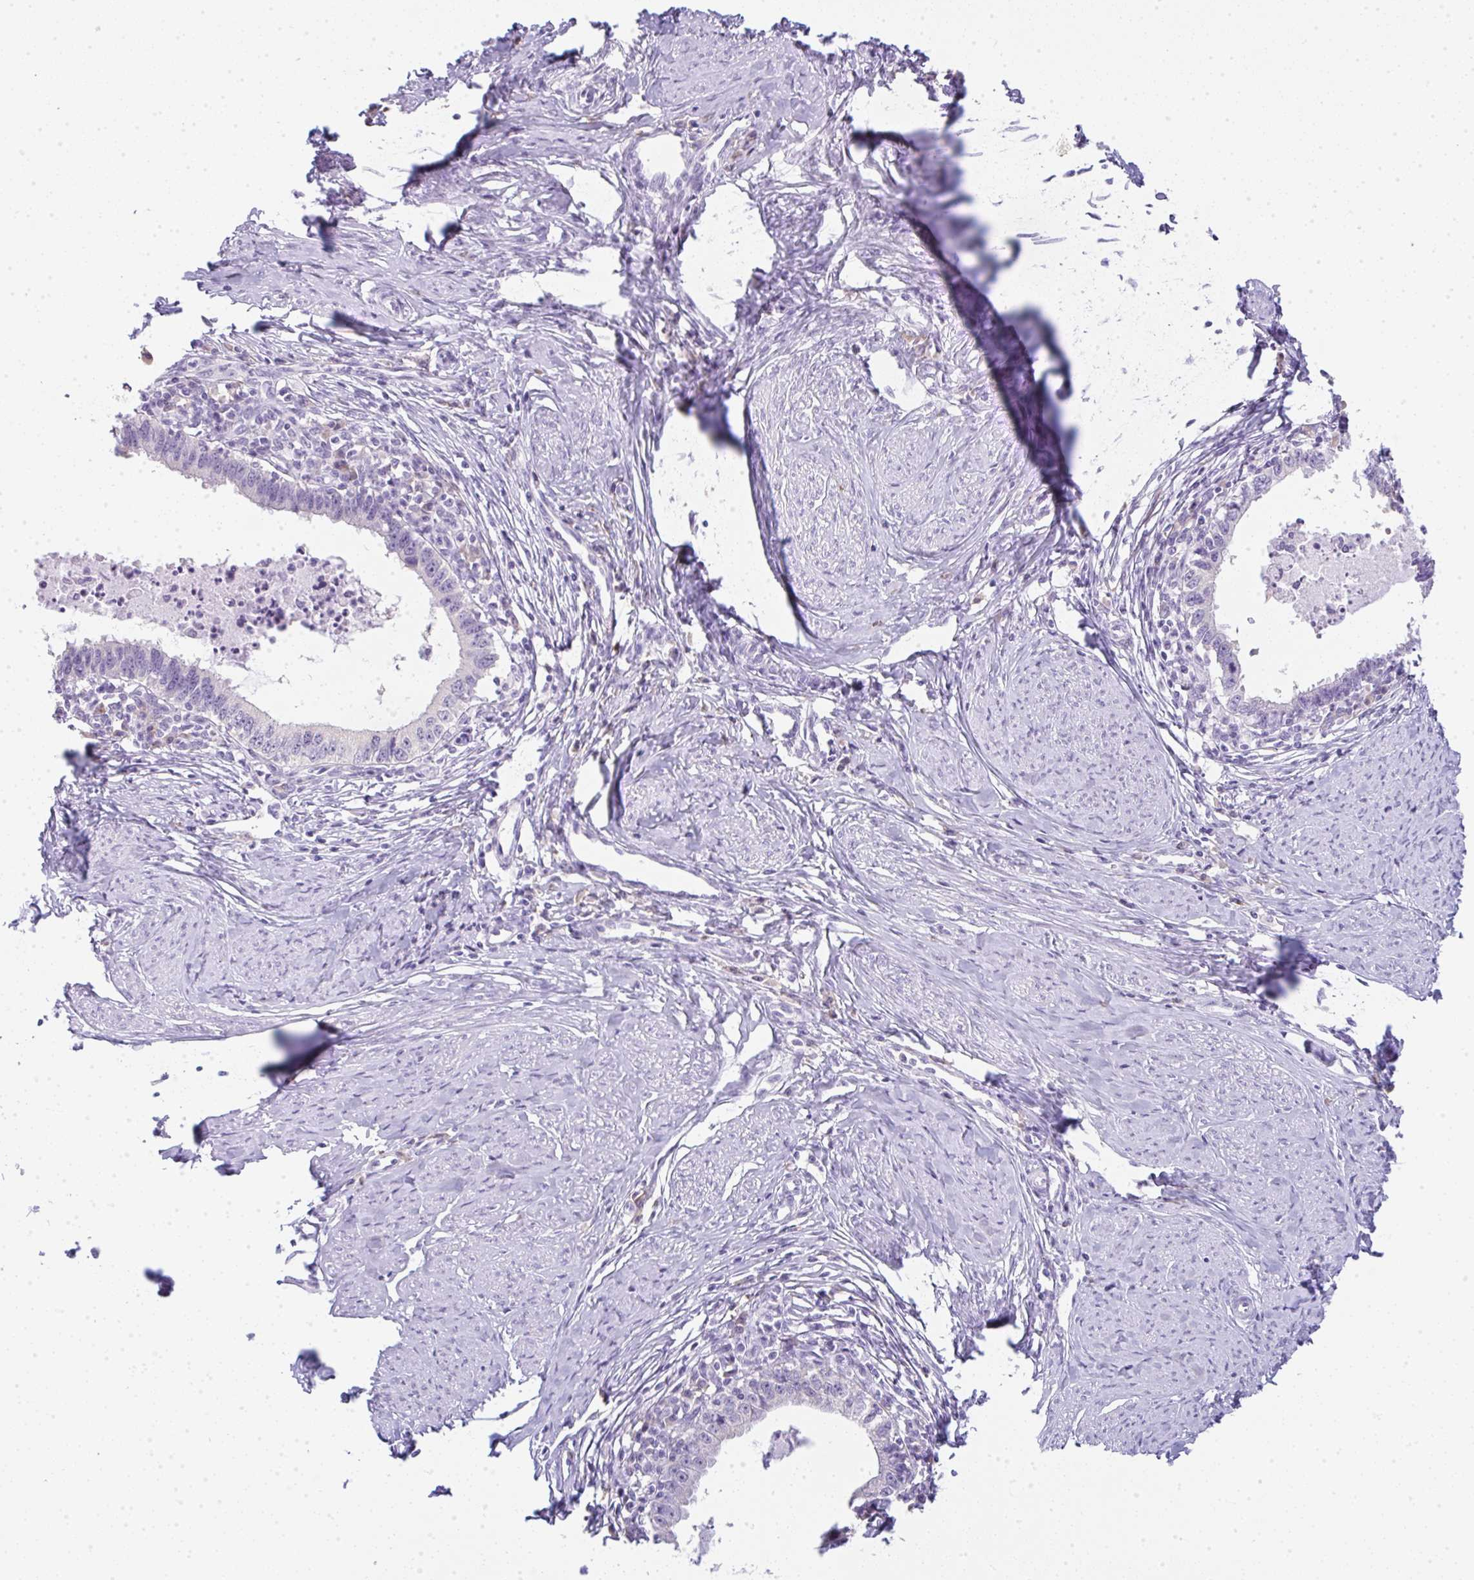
{"staining": {"intensity": "negative", "quantity": "none", "location": "none"}, "tissue": "cervical cancer", "cell_type": "Tumor cells", "image_type": "cancer", "snomed": [{"axis": "morphology", "description": "Adenocarcinoma, NOS"}, {"axis": "topography", "description": "Cervix"}], "caption": "Human cervical cancer (adenocarcinoma) stained for a protein using IHC exhibits no staining in tumor cells.", "gene": "LPAR4", "patient": {"sex": "female", "age": 36}}